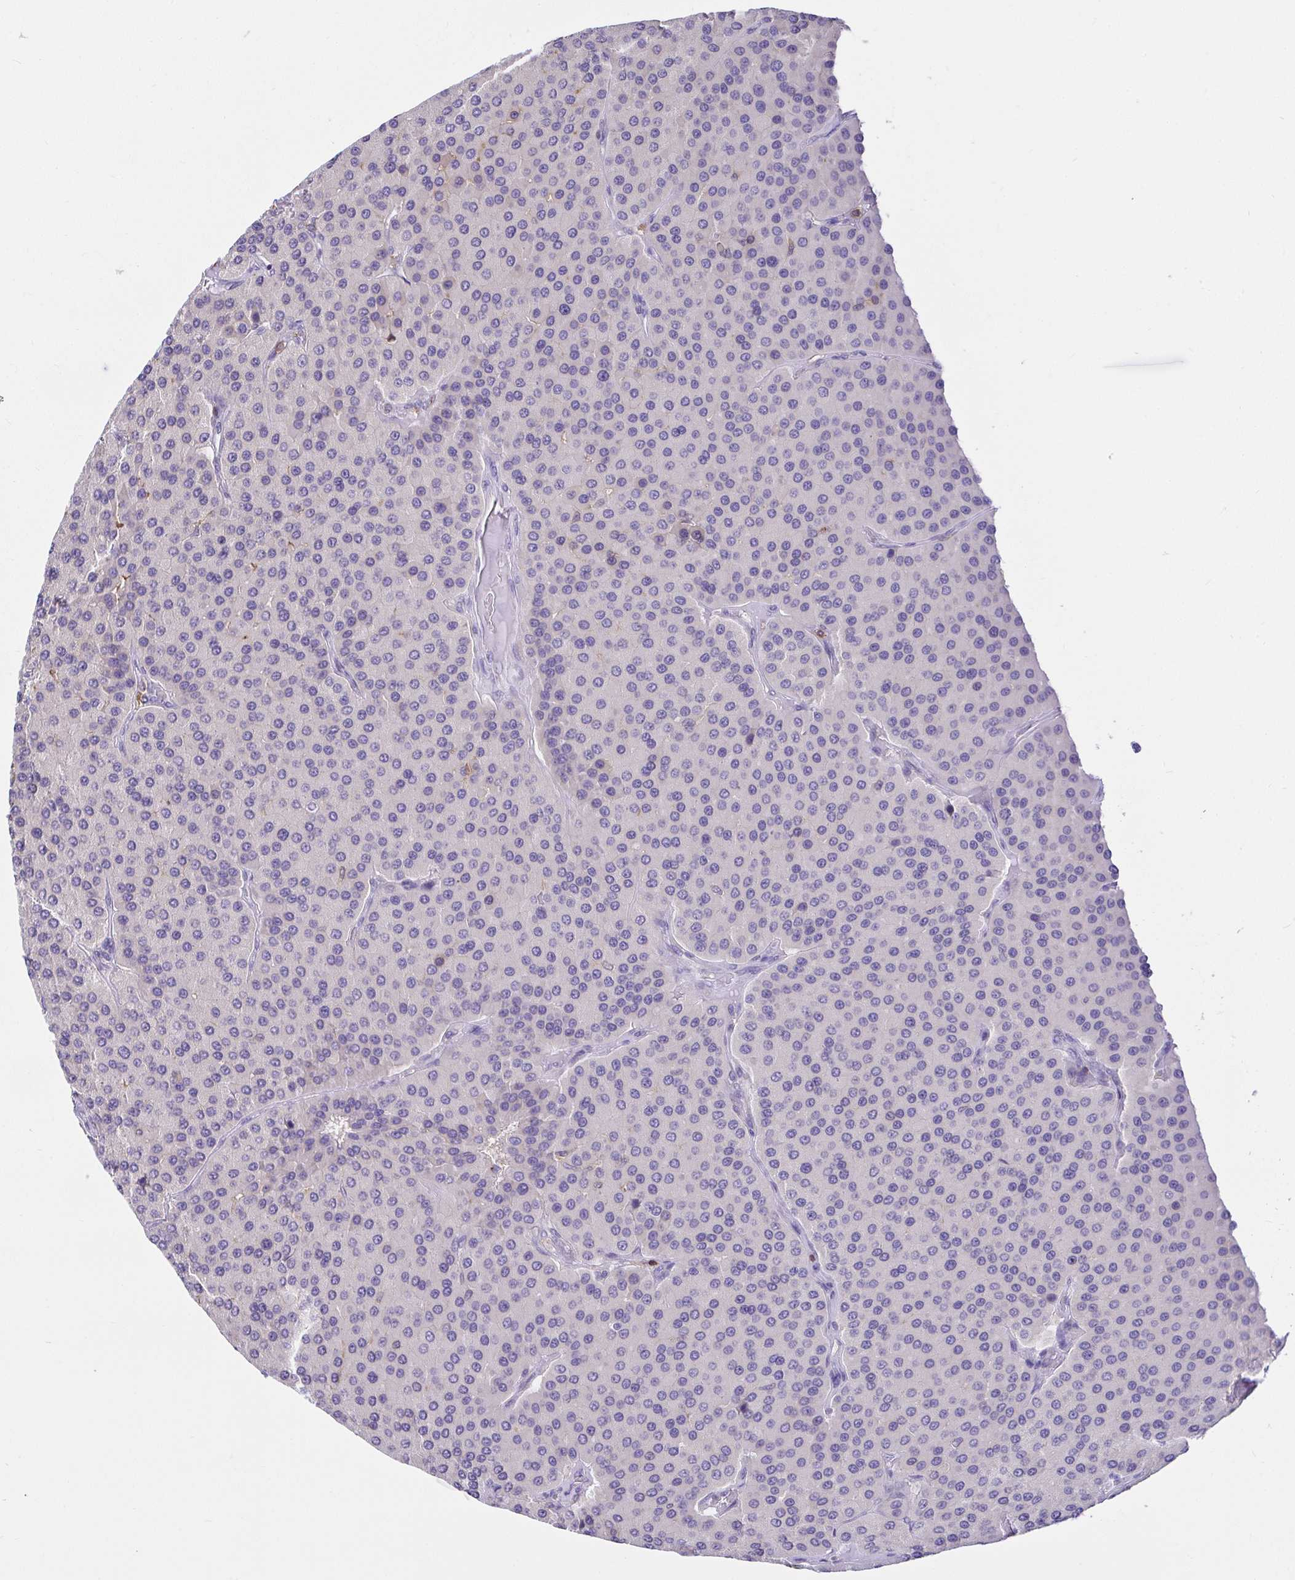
{"staining": {"intensity": "negative", "quantity": "none", "location": "none"}, "tissue": "parathyroid gland", "cell_type": "Glandular cells", "image_type": "normal", "snomed": [{"axis": "morphology", "description": "Normal tissue, NOS"}, {"axis": "morphology", "description": "Adenoma, NOS"}, {"axis": "topography", "description": "Parathyroid gland"}], "caption": "An image of parathyroid gland stained for a protein reveals no brown staining in glandular cells. (Immunohistochemistry, brightfield microscopy, high magnification).", "gene": "SKAP1", "patient": {"sex": "female", "age": 86}}